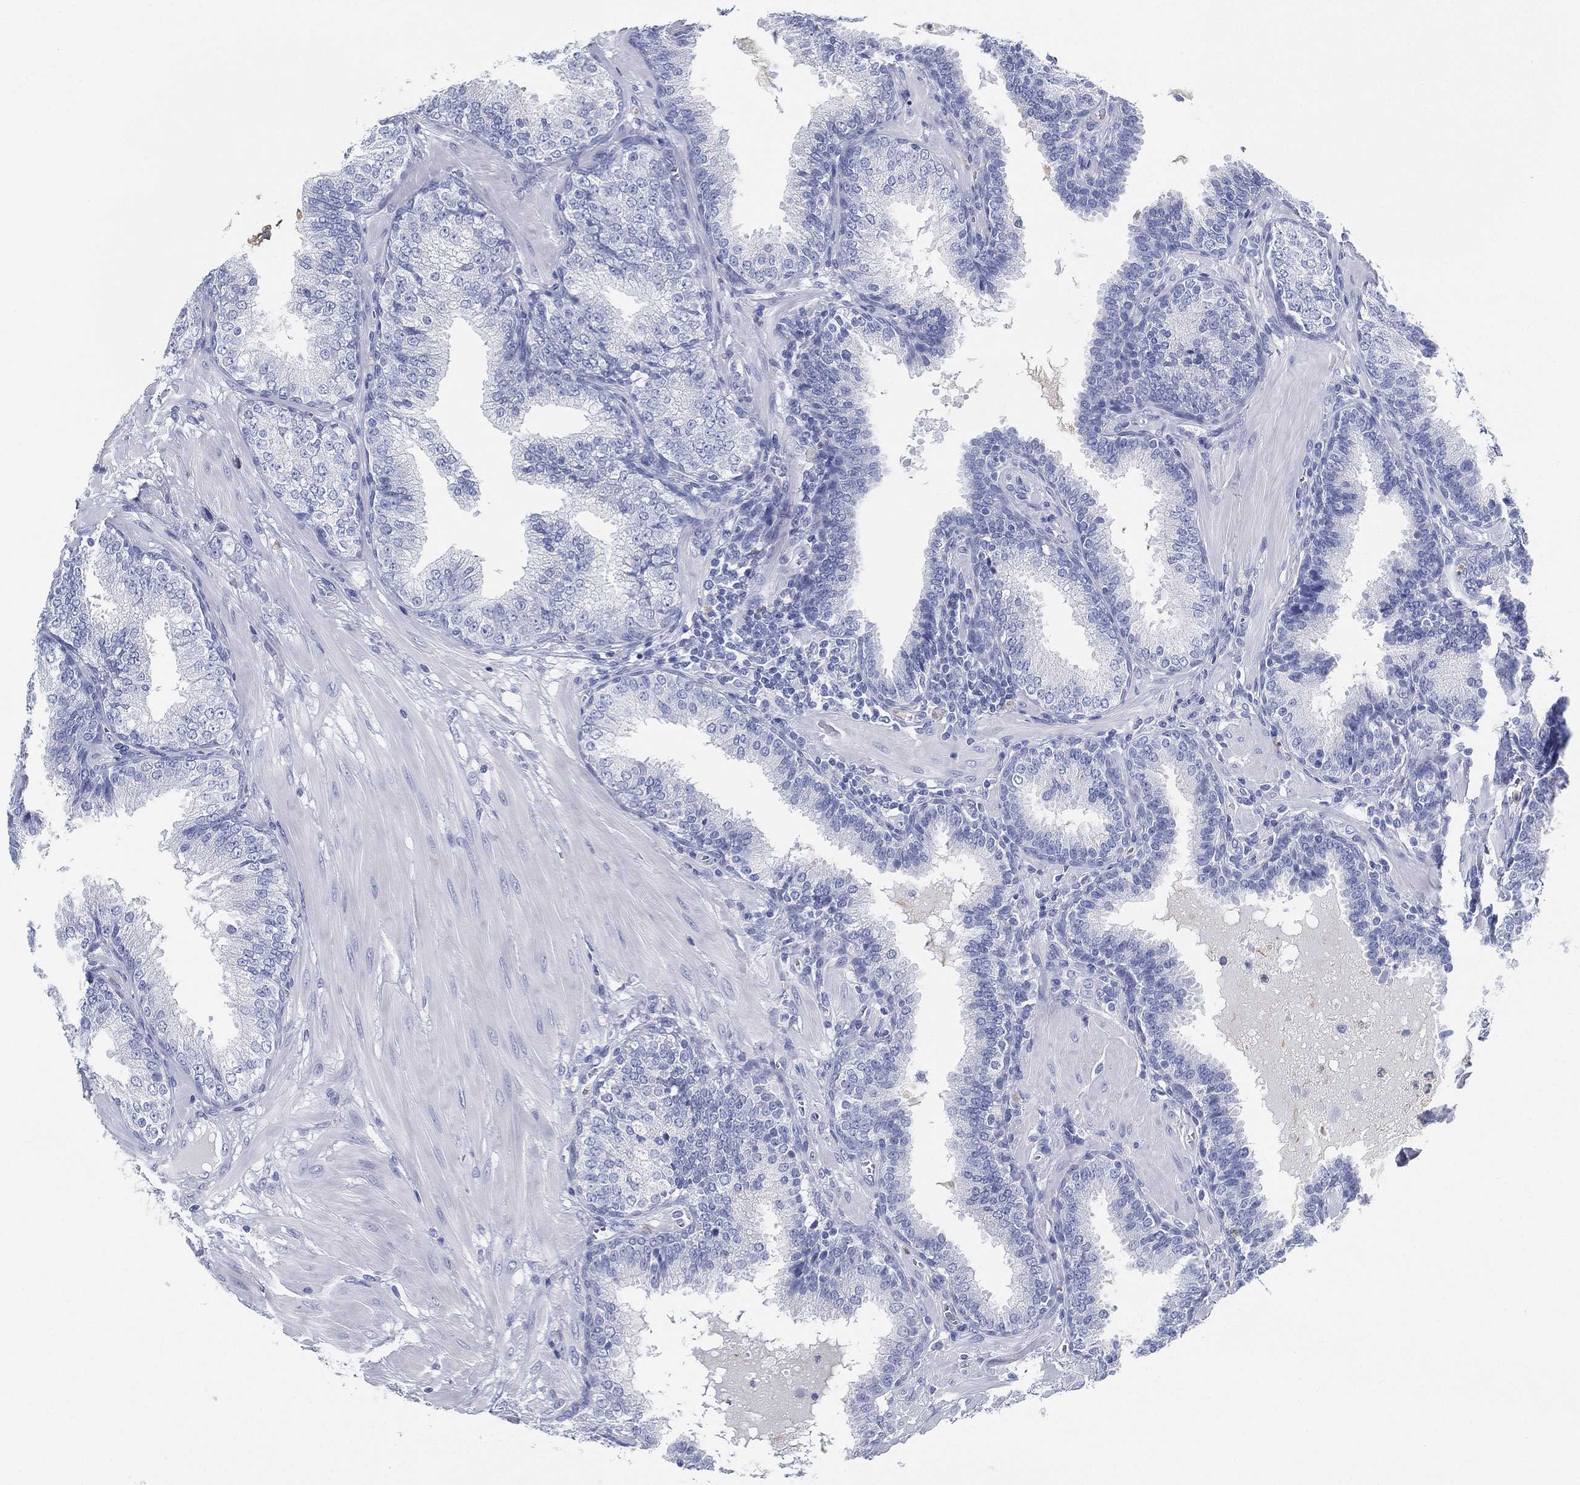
{"staining": {"intensity": "negative", "quantity": "none", "location": "none"}, "tissue": "prostate cancer", "cell_type": "Tumor cells", "image_type": "cancer", "snomed": [{"axis": "morphology", "description": "Adenocarcinoma, NOS"}, {"axis": "topography", "description": "Prostate"}], "caption": "Prostate adenocarcinoma was stained to show a protein in brown. There is no significant expression in tumor cells.", "gene": "DEFB121", "patient": {"sex": "male", "age": 57}}